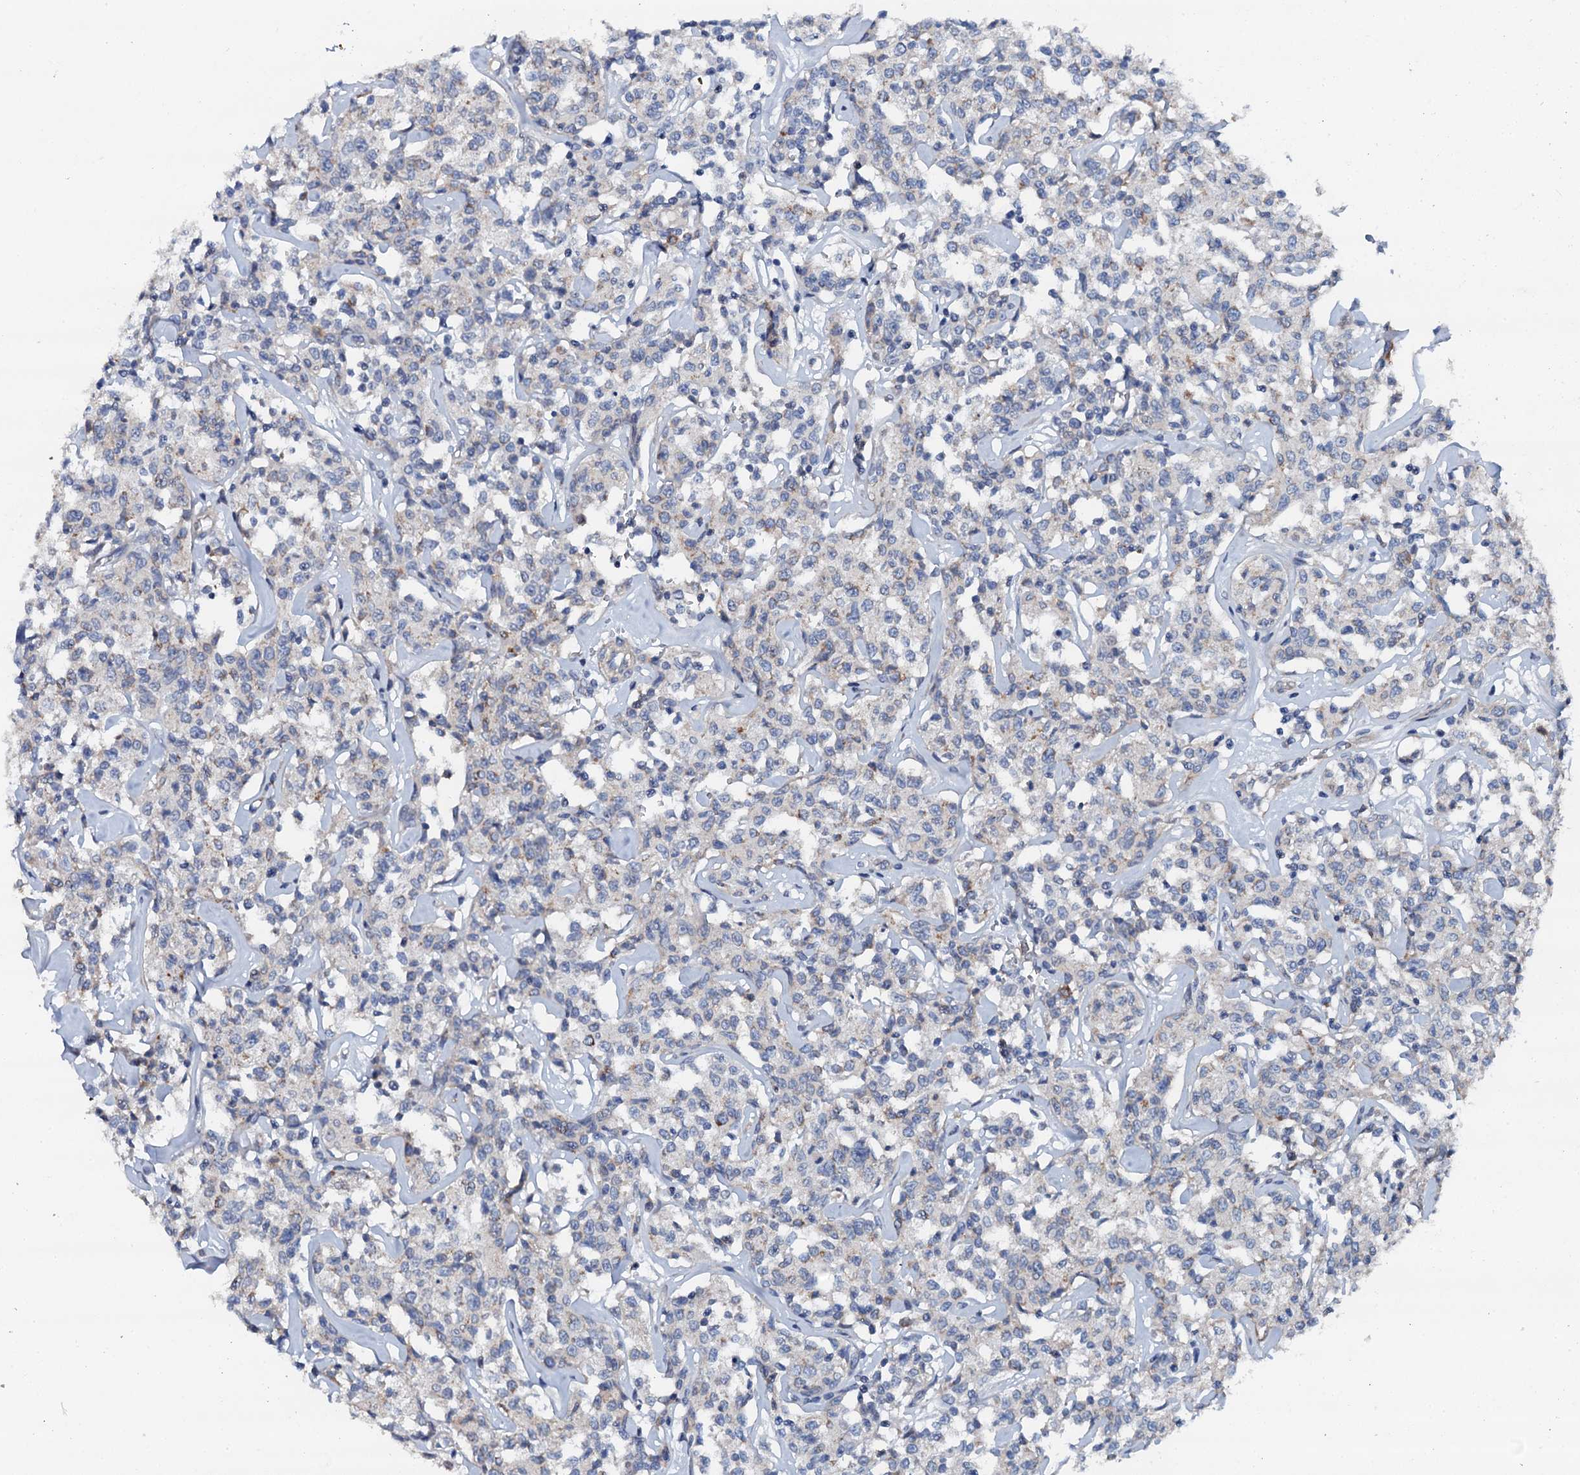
{"staining": {"intensity": "negative", "quantity": "none", "location": "none"}, "tissue": "lymphoma", "cell_type": "Tumor cells", "image_type": "cancer", "snomed": [{"axis": "morphology", "description": "Malignant lymphoma, non-Hodgkin's type, Low grade"}, {"axis": "topography", "description": "Small intestine"}], "caption": "High power microscopy image of an immunohistochemistry (IHC) photomicrograph of low-grade malignant lymphoma, non-Hodgkin's type, revealing no significant positivity in tumor cells.", "gene": "GFOD2", "patient": {"sex": "female", "age": 59}}